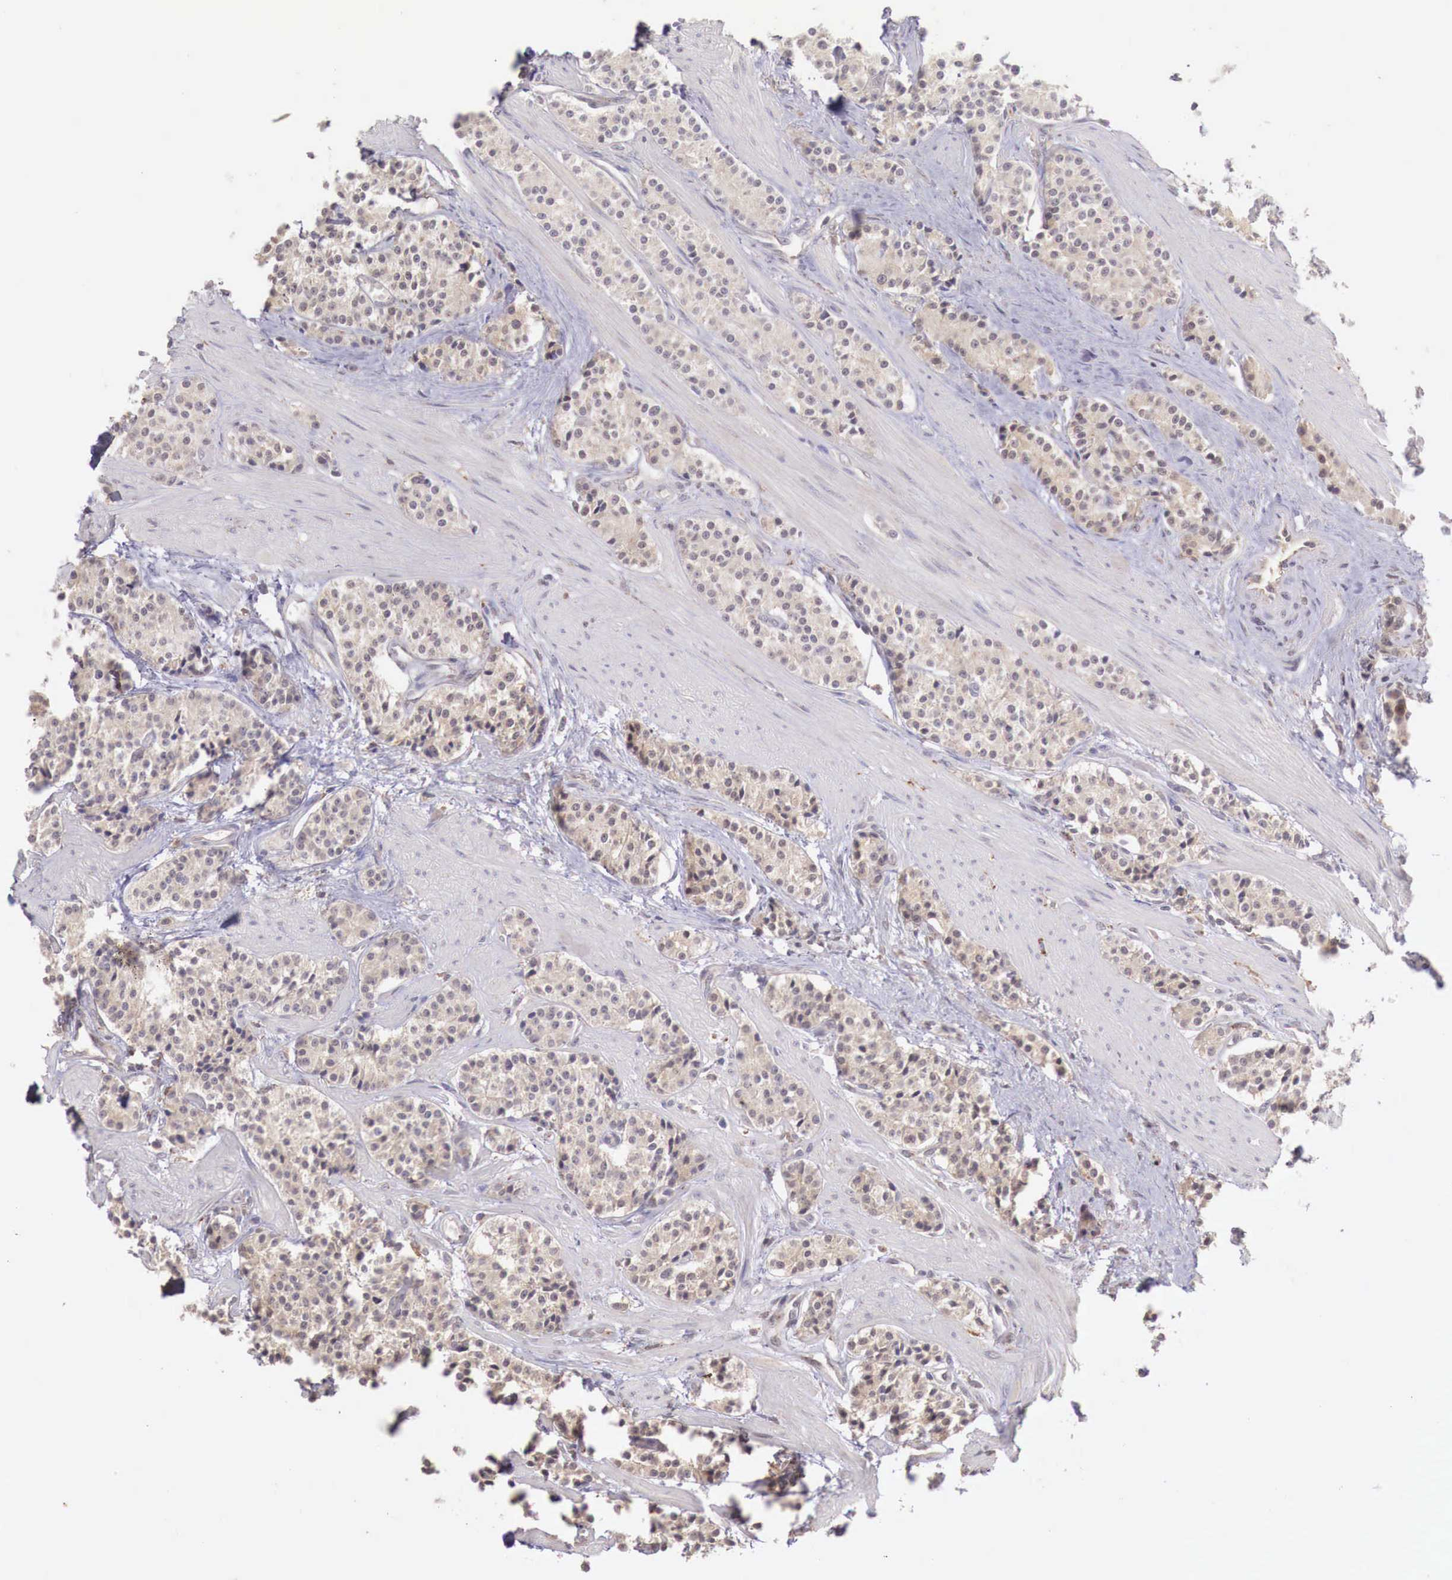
{"staining": {"intensity": "weak", "quantity": ">75%", "location": "cytoplasmic/membranous"}, "tissue": "carcinoid", "cell_type": "Tumor cells", "image_type": "cancer", "snomed": [{"axis": "morphology", "description": "Carcinoid, malignant, NOS"}, {"axis": "topography", "description": "Stomach"}], "caption": "Protein expression analysis of malignant carcinoid displays weak cytoplasmic/membranous expression in approximately >75% of tumor cells.", "gene": "CHRDL1", "patient": {"sex": "female", "age": 76}}